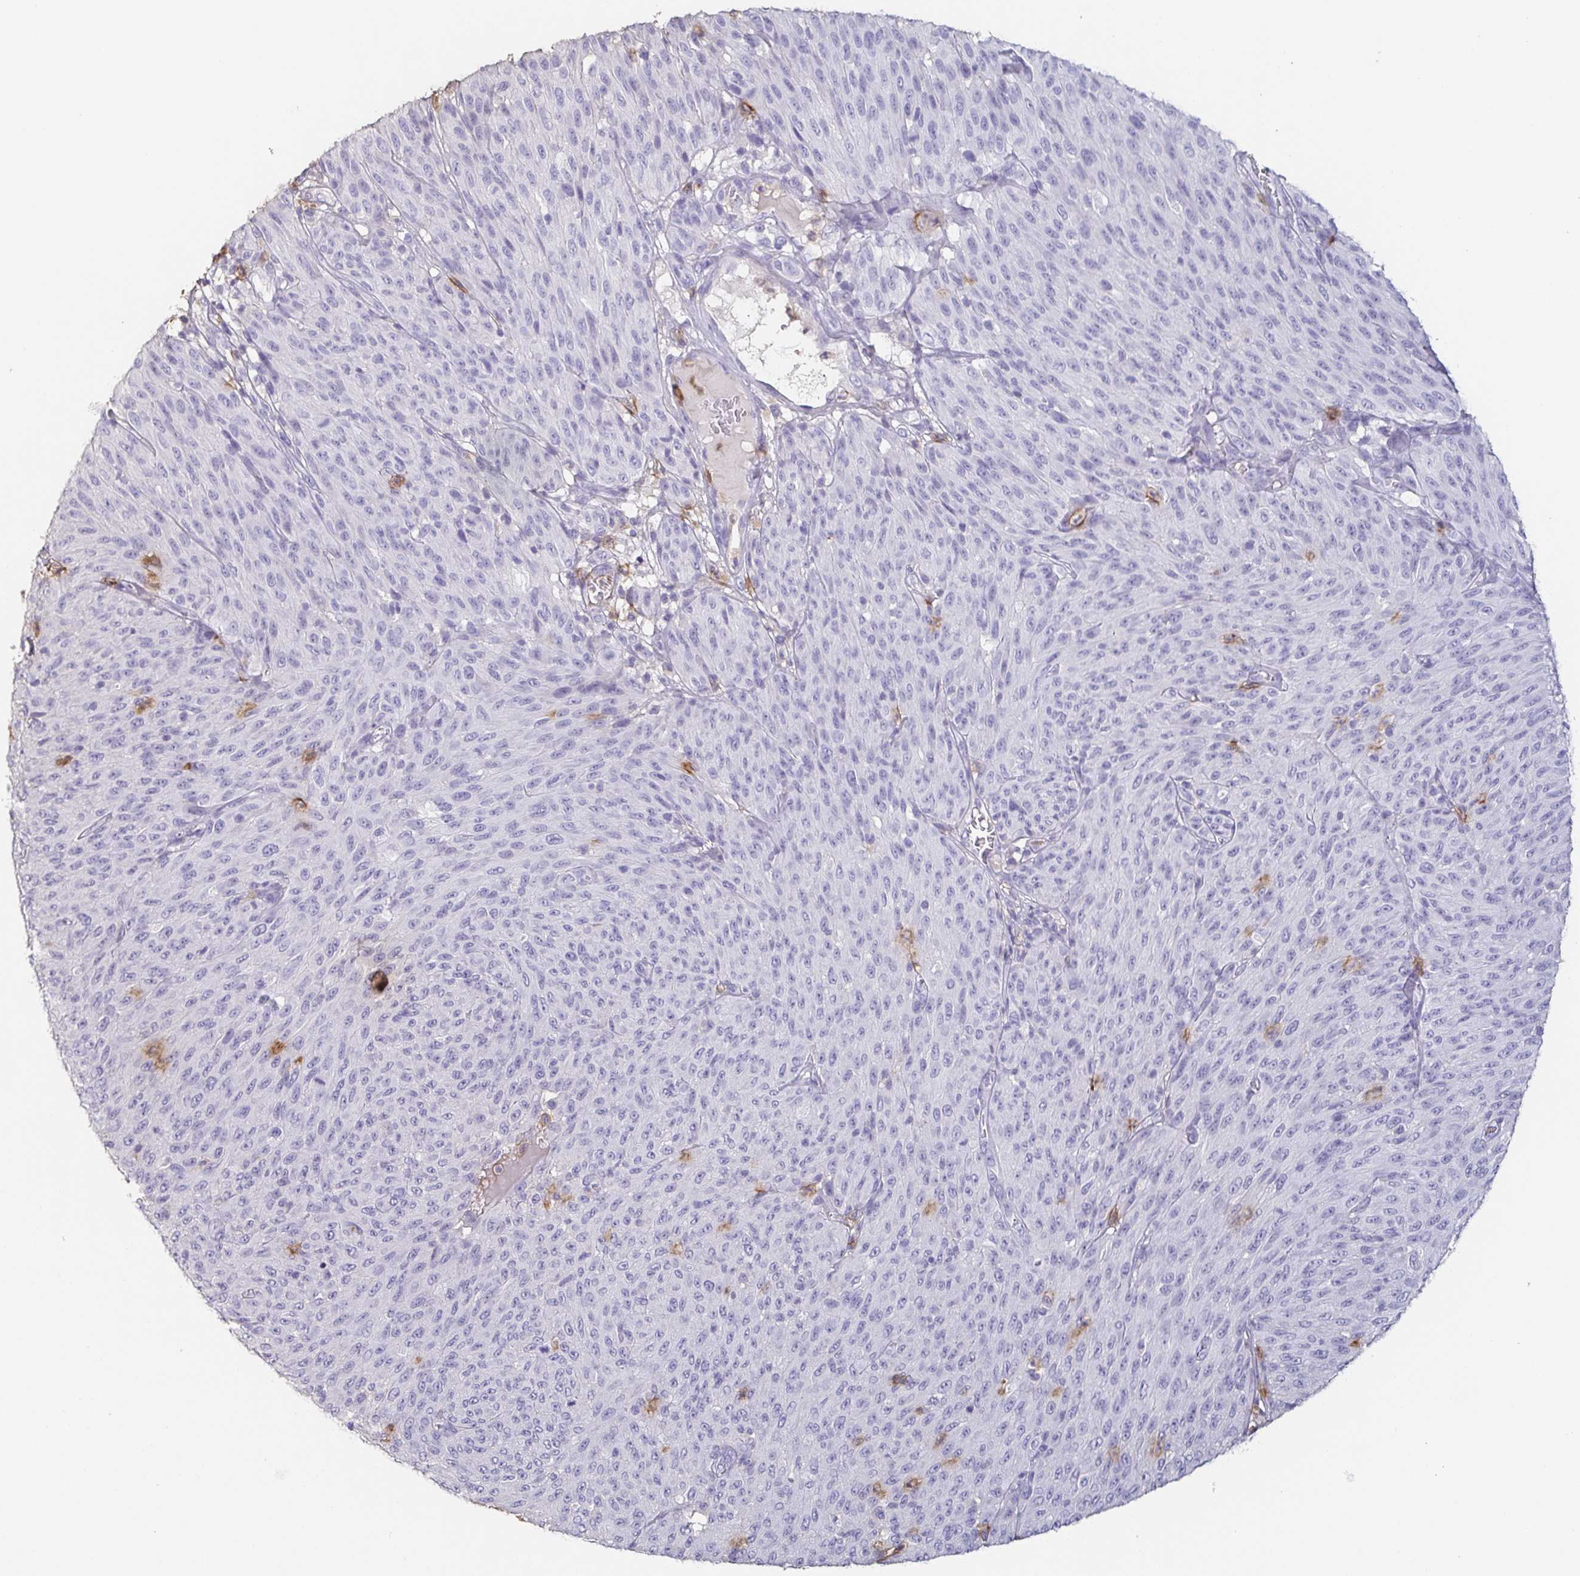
{"staining": {"intensity": "negative", "quantity": "none", "location": "none"}, "tissue": "melanoma", "cell_type": "Tumor cells", "image_type": "cancer", "snomed": [{"axis": "morphology", "description": "Malignant melanoma, NOS"}, {"axis": "topography", "description": "Skin"}], "caption": "High magnification brightfield microscopy of malignant melanoma stained with DAB (brown) and counterstained with hematoxylin (blue): tumor cells show no significant expression. (DAB immunohistochemistry visualized using brightfield microscopy, high magnification).", "gene": "BPIFA2", "patient": {"sex": "male", "age": 85}}